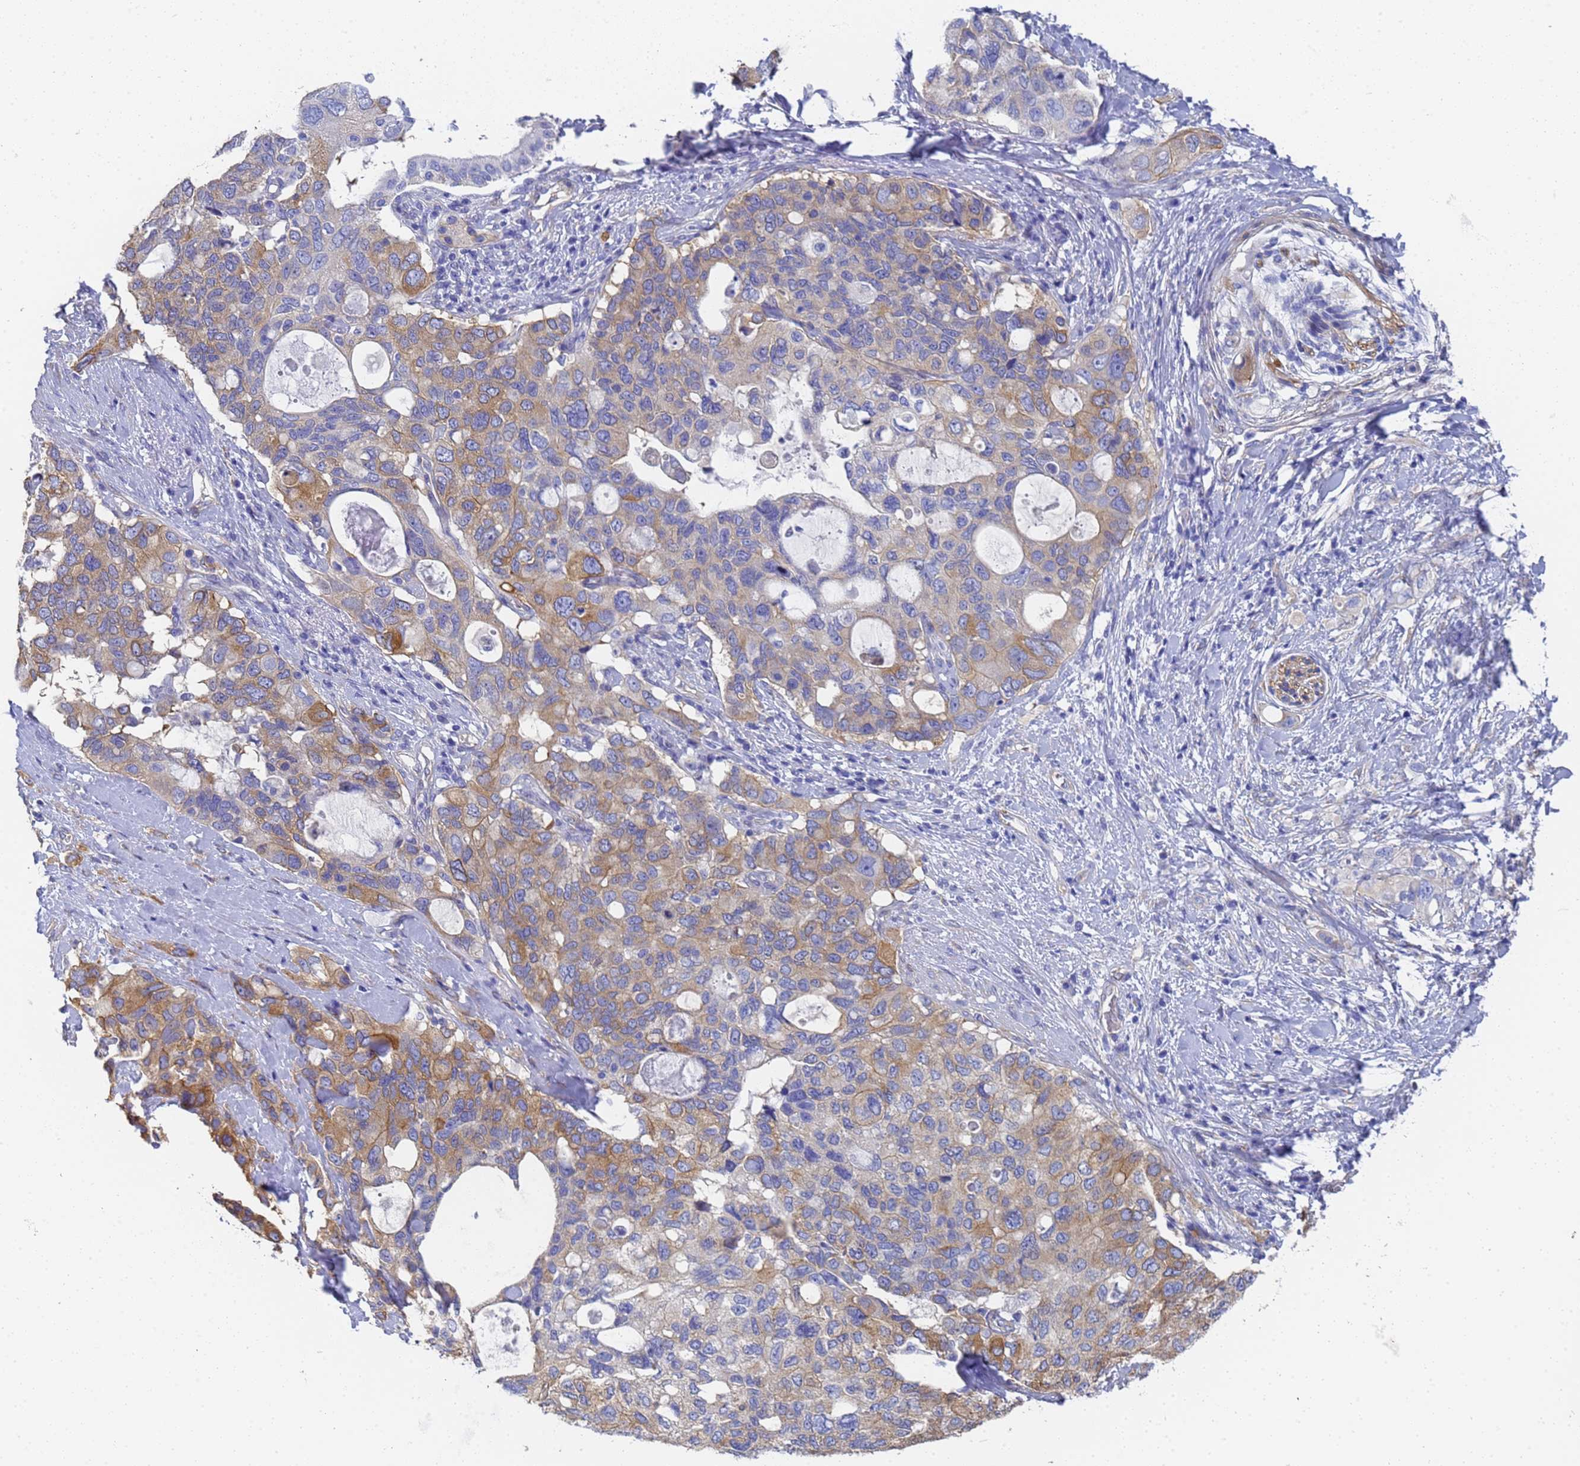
{"staining": {"intensity": "moderate", "quantity": "25%-75%", "location": "cytoplasmic/membranous"}, "tissue": "pancreatic cancer", "cell_type": "Tumor cells", "image_type": "cancer", "snomed": [{"axis": "morphology", "description": "Adenocarcinoma, NOS"}, {"axis": "topography", "description": "Pancreas"}], "caption": "A histopathology image showing moderate cytoplasmic/membranous positivity in about 25%-75% of tumor cells in pancreatic cancer (adenocarcinoma), as visualized by brown immunohistochemical staining.", "gene": "TUBB1", "patient": {"sex": "female", "age": 56}}